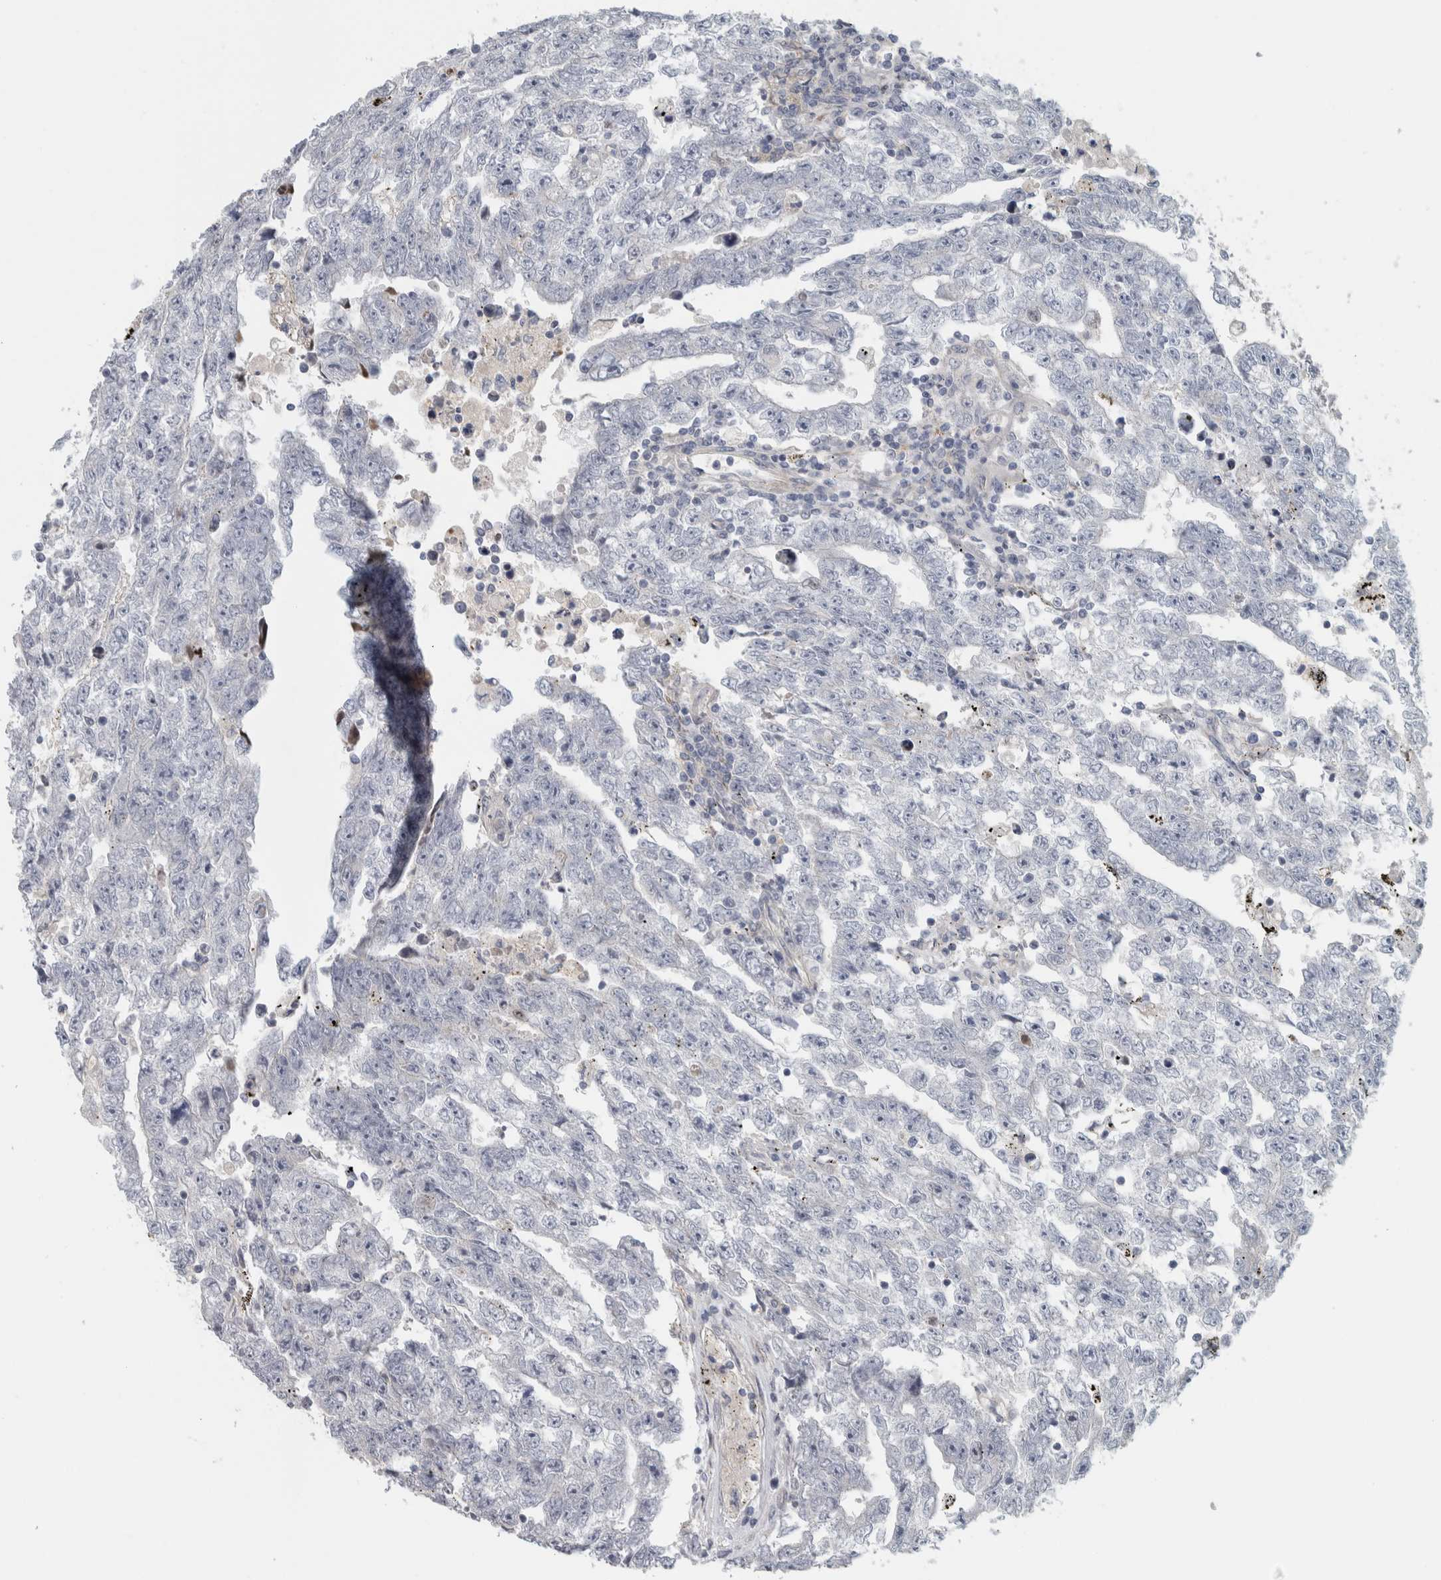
{"staining": {"intensity": "negative", "quantity": "none", "location": "none"}, "tissue": "testis cancer", "cell_type": "Tumor cells", "image_type": "cancer", "snomed": [{"axis": "morphology", "description": "Carcinoma, Embryonal, NOS"}, {"axis": "topography", "description": "Testis"}], "caption": "Tumor cells are negative for protein expression in human testis cancer (embryonal carcinoma). Brightfield microscopy of immunohistochemistry (IHC) stained with DAB (3,3'-diaminobenzidine) (brown) and hematoxylin (blue), captured at high magnification.", "gene": "ZNF804B", "patient": {"sex": "male", "age": 25}}